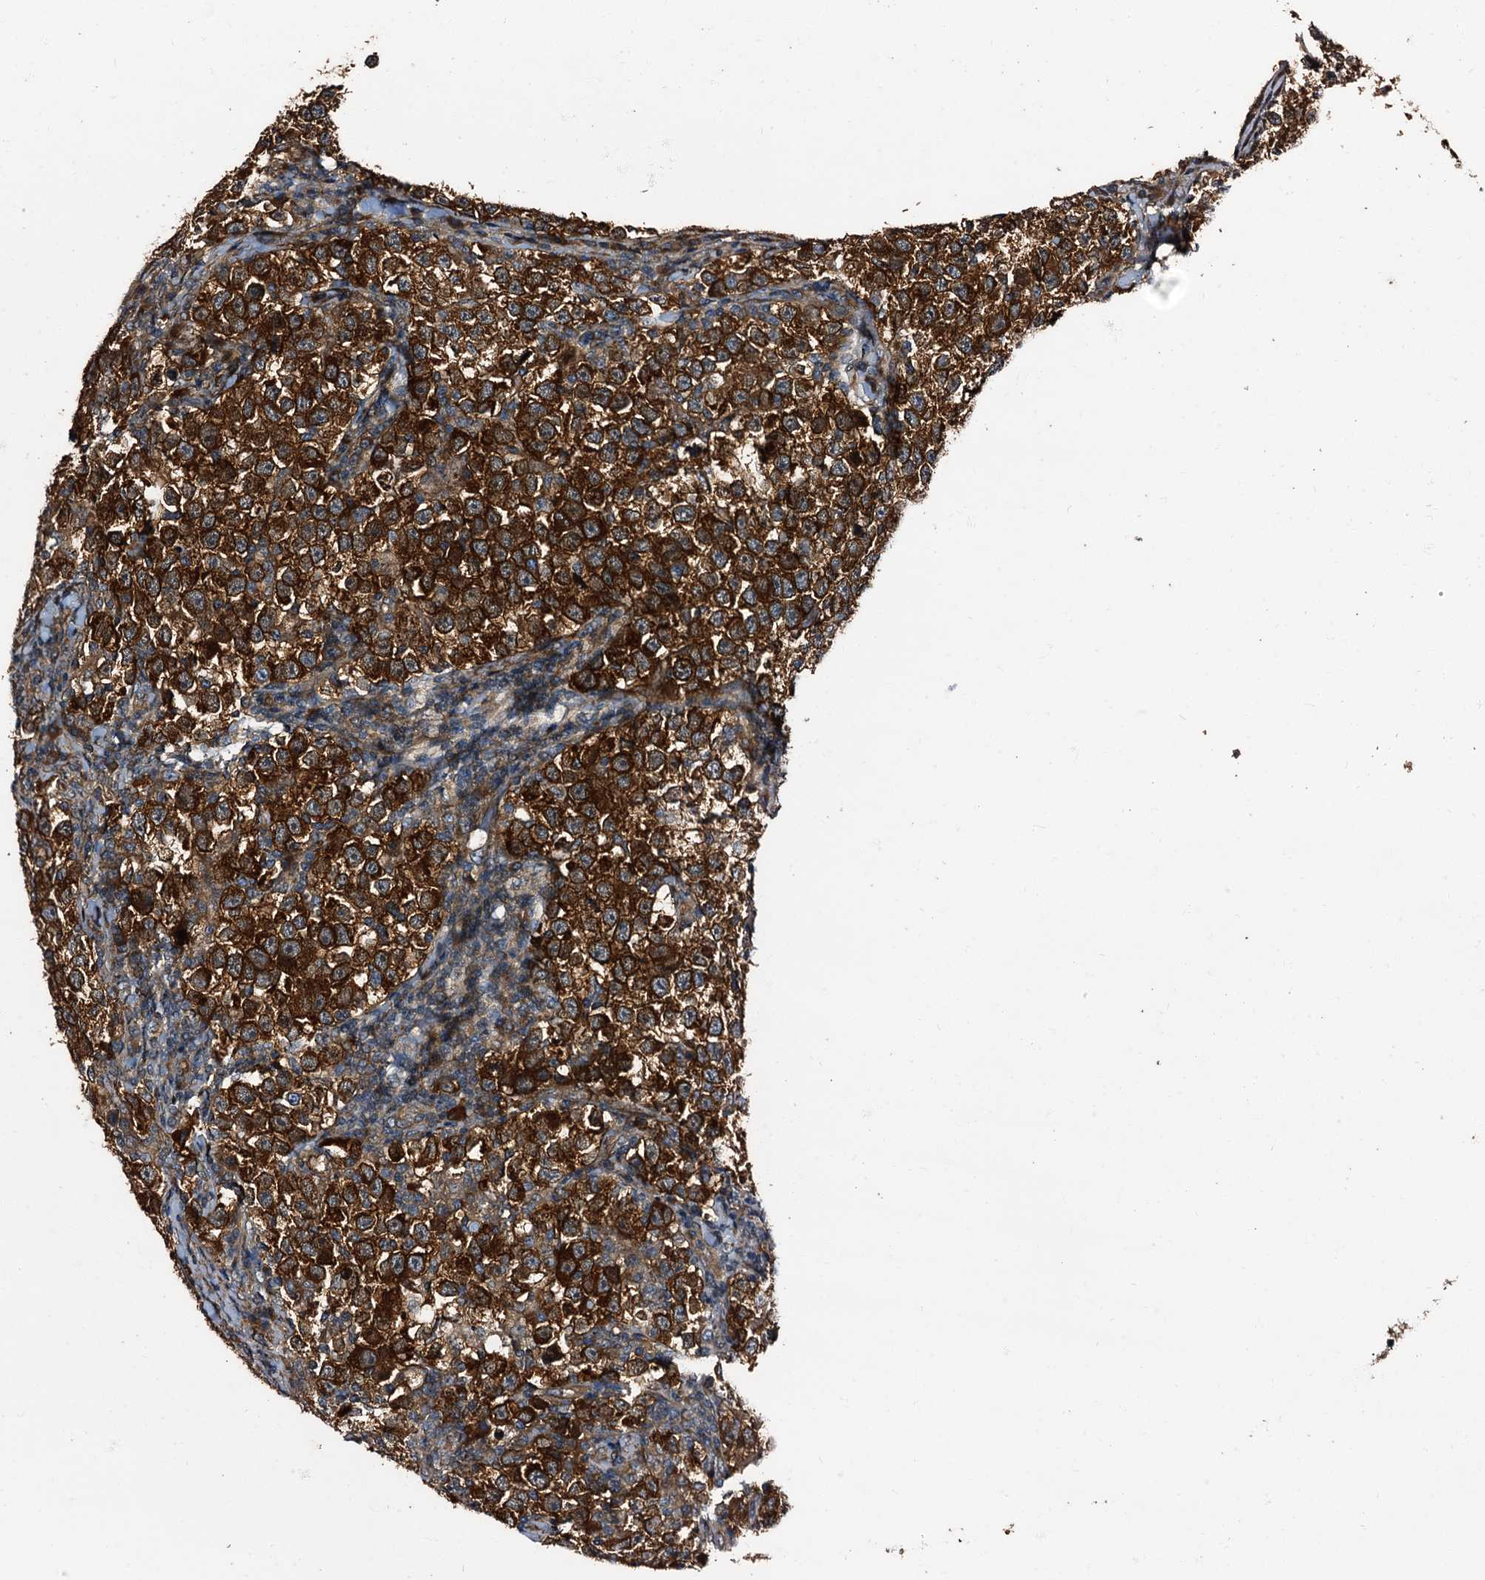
{"staining": {"intensity": "strong", "quantity": ">75%", "location": "cytoplasmic/membranous"}, "tissue": "testis cancer", "cell_type": "Tumor cells", "image_type": "cancer", "snomed": [{"axis": "morphology", "description": "Normal tissue, NOS"}, {"axis": "morphology", "description": "Seminoma, NOS"}, {"axis": "topography", "description": "Testis"}], "caption": "Tumor cells show high levels of strong cytoplasmic/membranous staining in about >75% of cells in human testis seminoma. (brown staining indicates protein expression, while blue staining denotes nuclei).", "gene": "PEX5", "patient": {"sex": "male", "age": 43}}